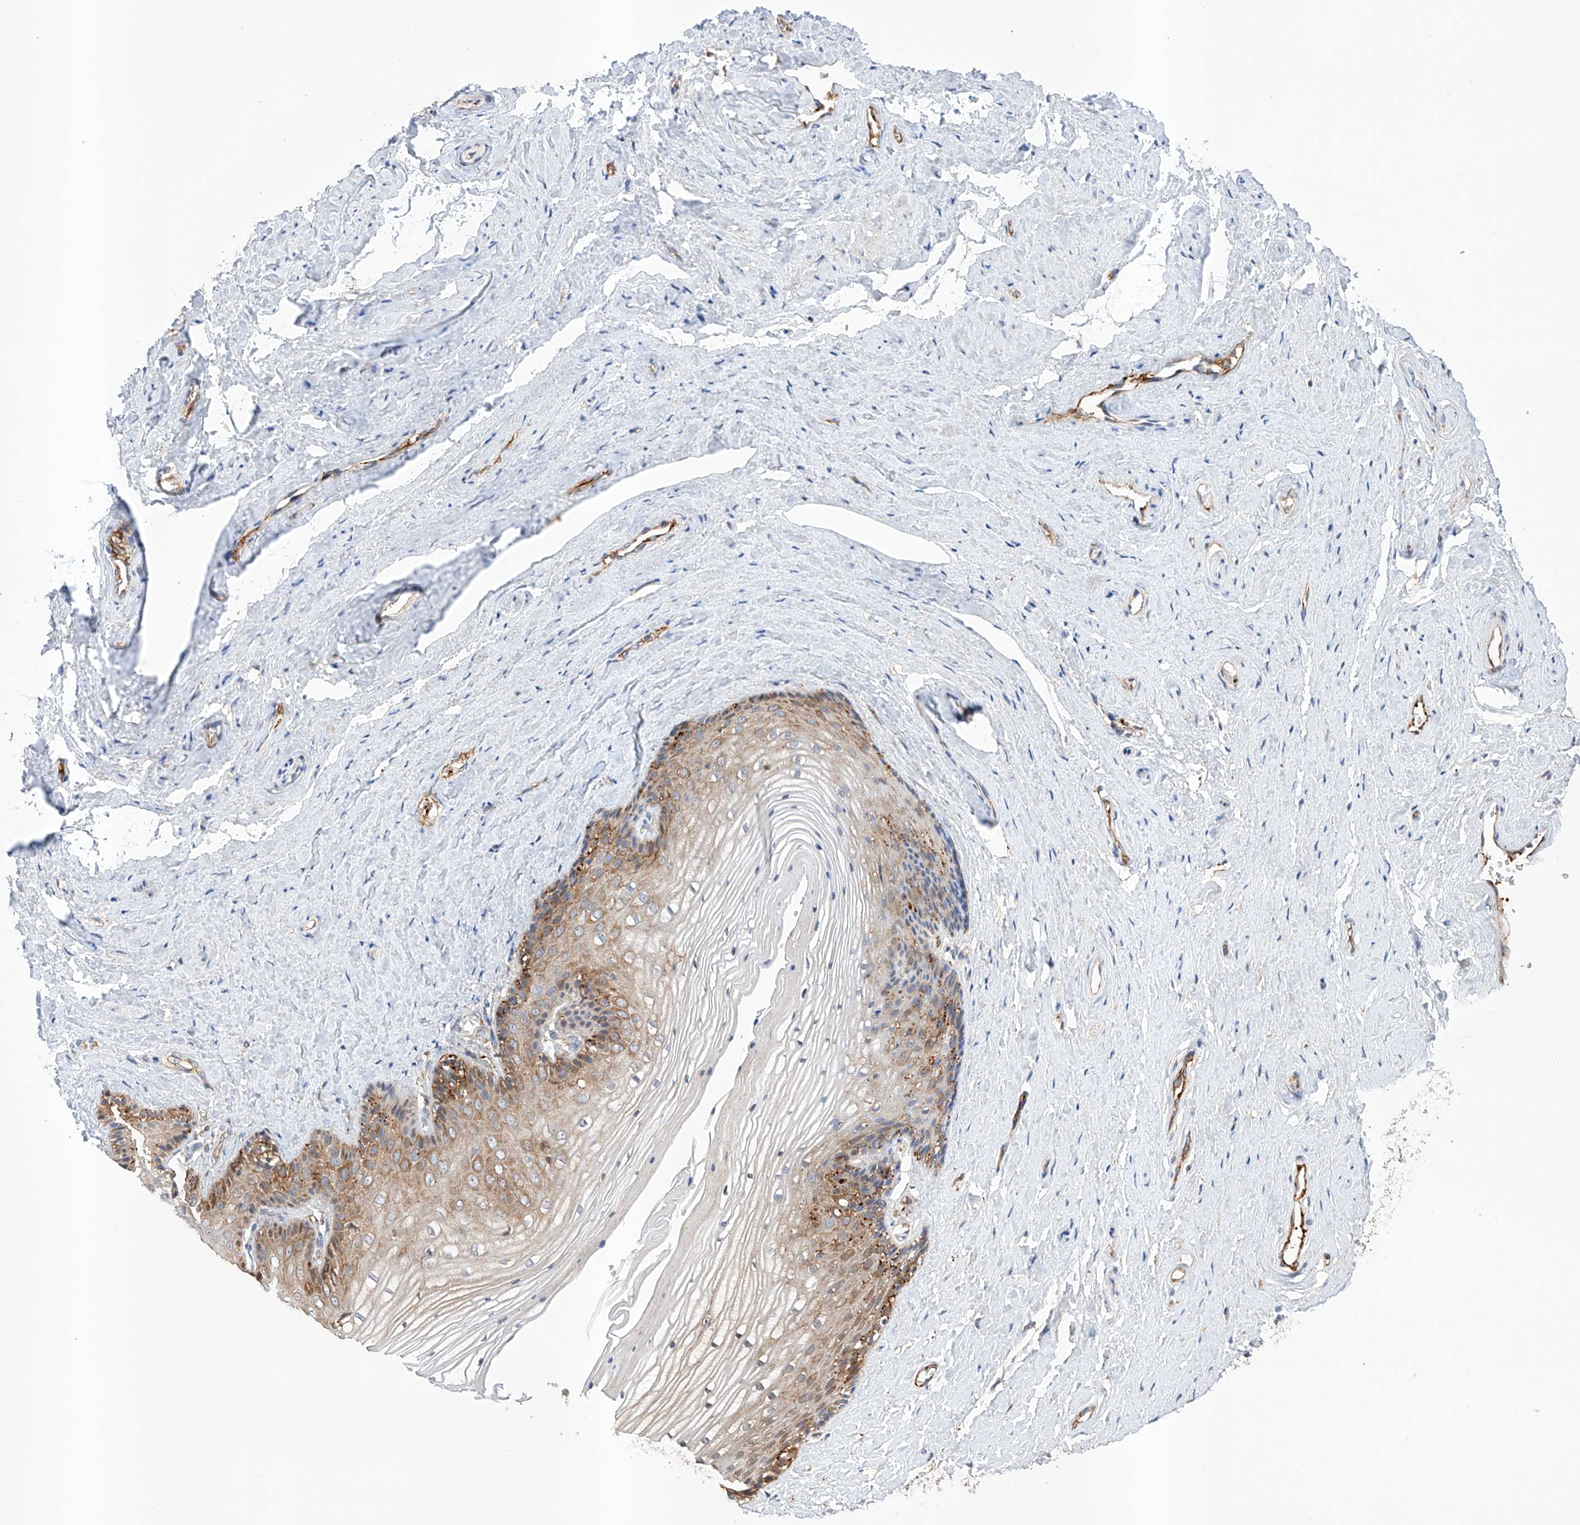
{"staining": {"intensity": "strong", "quantity": "25%-75%", "location": "cytoplasmic/membranous"}, "tissue": "vagina", "cell_type": "Squamous epithelial cells", "image_type": "normal", "snomed": [{"axis": "morphology", "description": "Normal tissue, NOS"}, {"axis": "topography", "description": "Vagina"}, {"axis": "topography", "description": "Cervix"}], "caption": "Strong cytoplasmic/membranous expression is appreciated in approximately 25%-75% of squamous epithelial cells in benign vagina.", "gene": "TIMM23", "patient": {"sex": "female", "age": 40}}